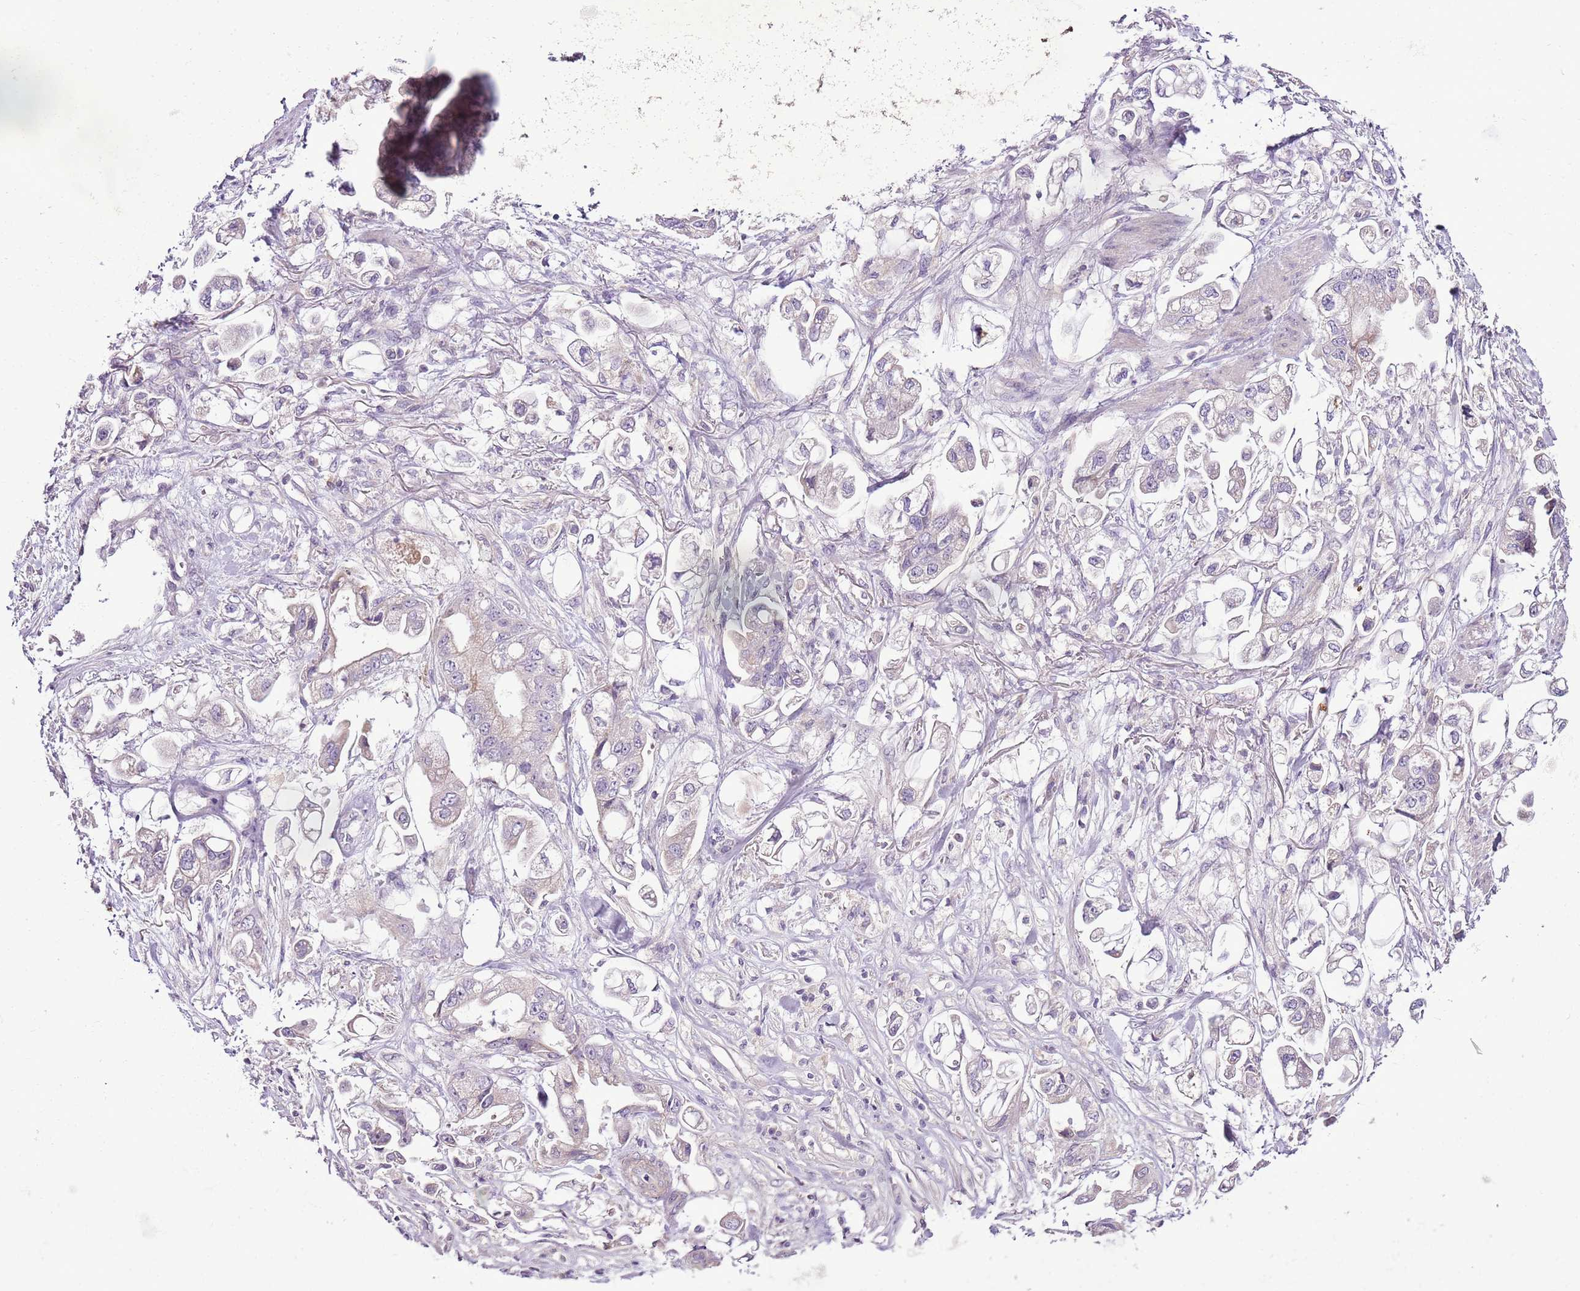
{"staining": {"intensity": "negative", "quantity": "none", "location": "none"}, "tissue": "stomach cancer", "cell_type": "Tumor cells", "image_type": "cancer", "snomed": [{"axis": "morphology", "description": "Adenocarcinoma, NOS"}, {"axis": "topography", "description": "Stomach"}], "caption": "Tumor cells are negative for protein expression in human stomach adenocarcinoma.", "gene": "CMKLR1", "patient": {"sex": "male", "age": 62}}